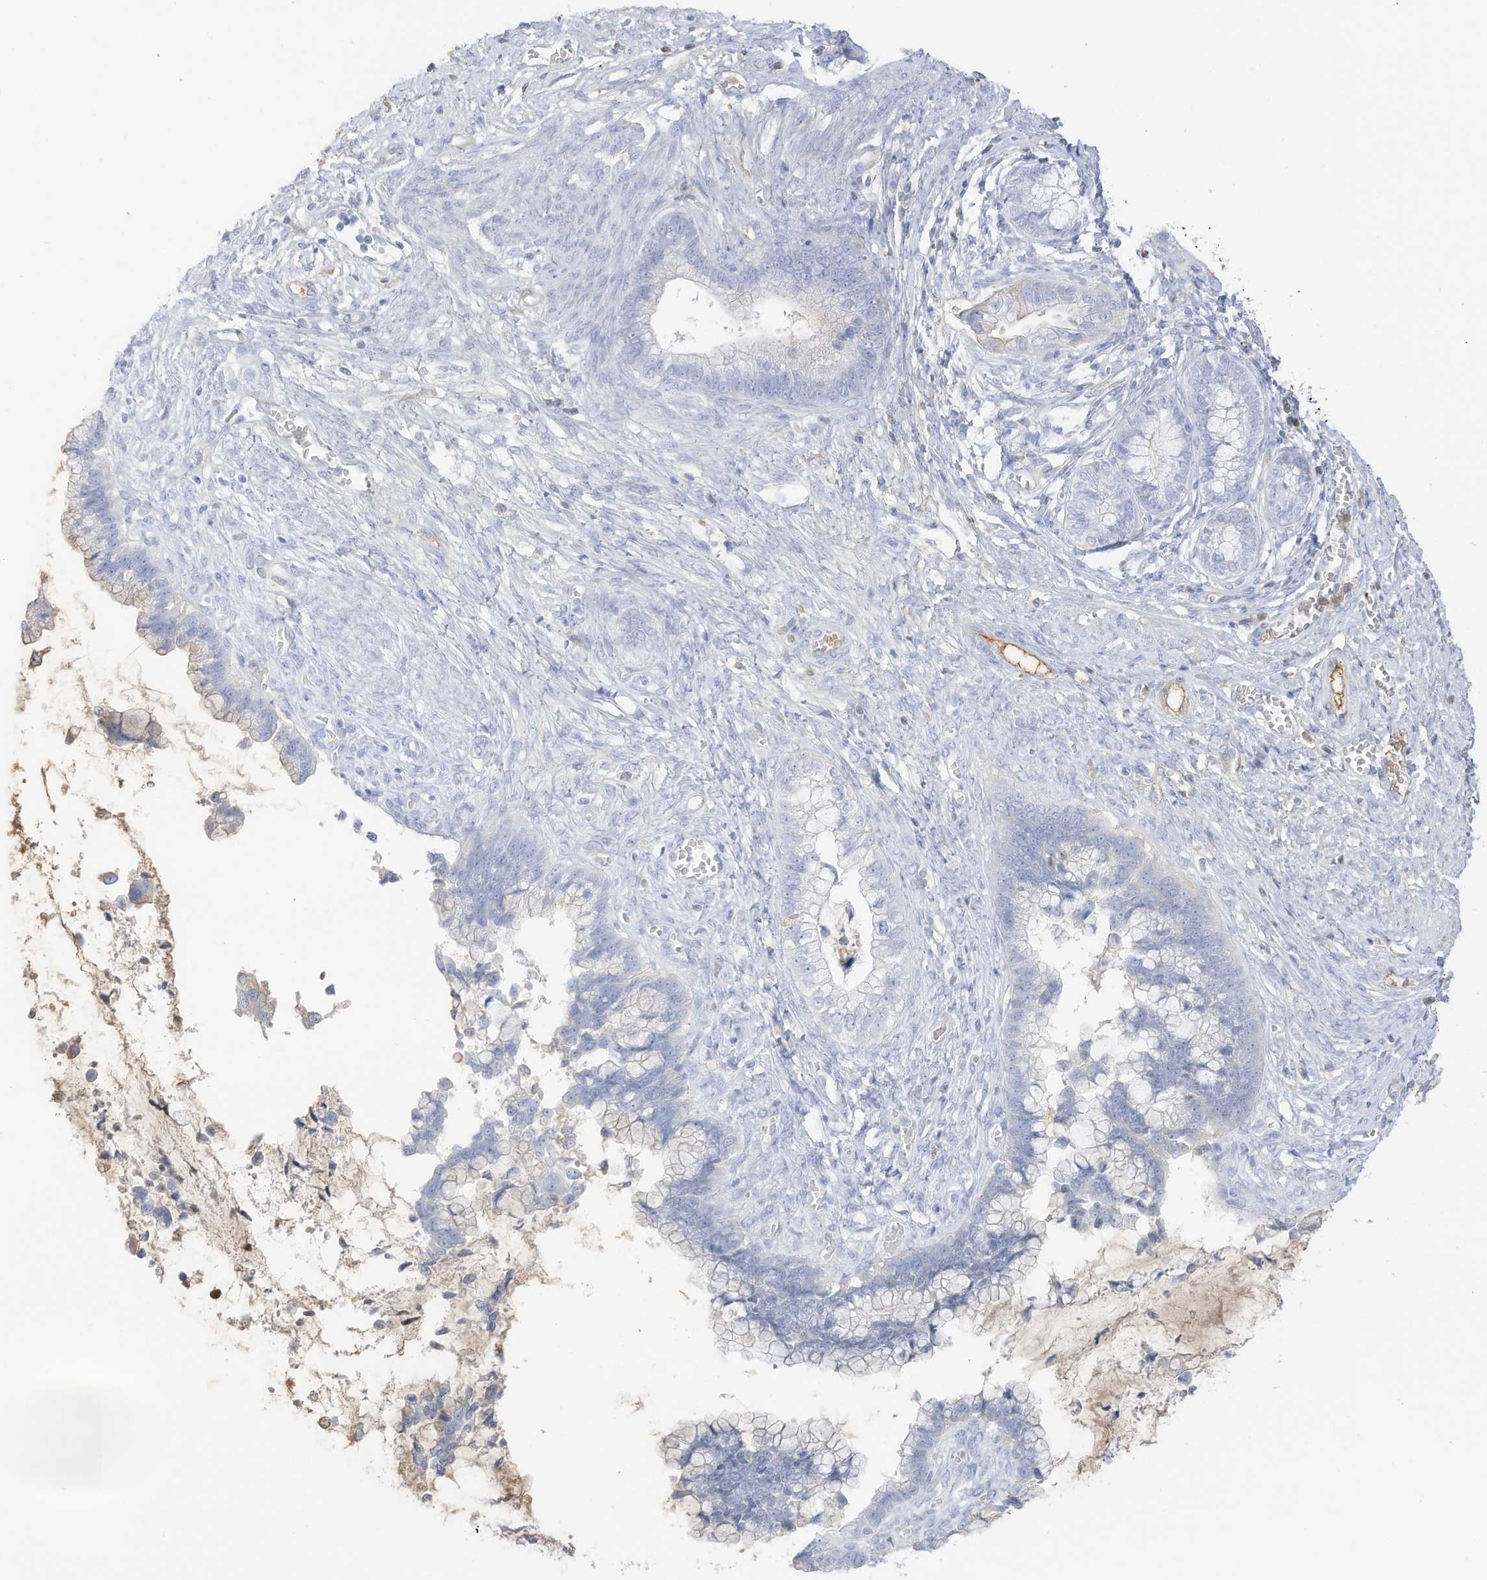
{"staining": {"intensity": "negative", "quantity": "none", "location": "none"}, "tissue": "cervical cancer", "cell_type": "Tumor cells", "image_type": "cancer", "snomed": [{"axis": "morphology", "description": "Adenocarcinoma, NOS"}, {"axis": "topography", "description": "Cervix"}], "caption": "Immunohistochemistry (IHC) histopathology image of cervical cancer (adenocarcinoma) stained for a protein (brown), which demonstrates no positivity in tumor cells.", "gene": "HSD17B13", "patient": {"sex": "female", "age": 44}}